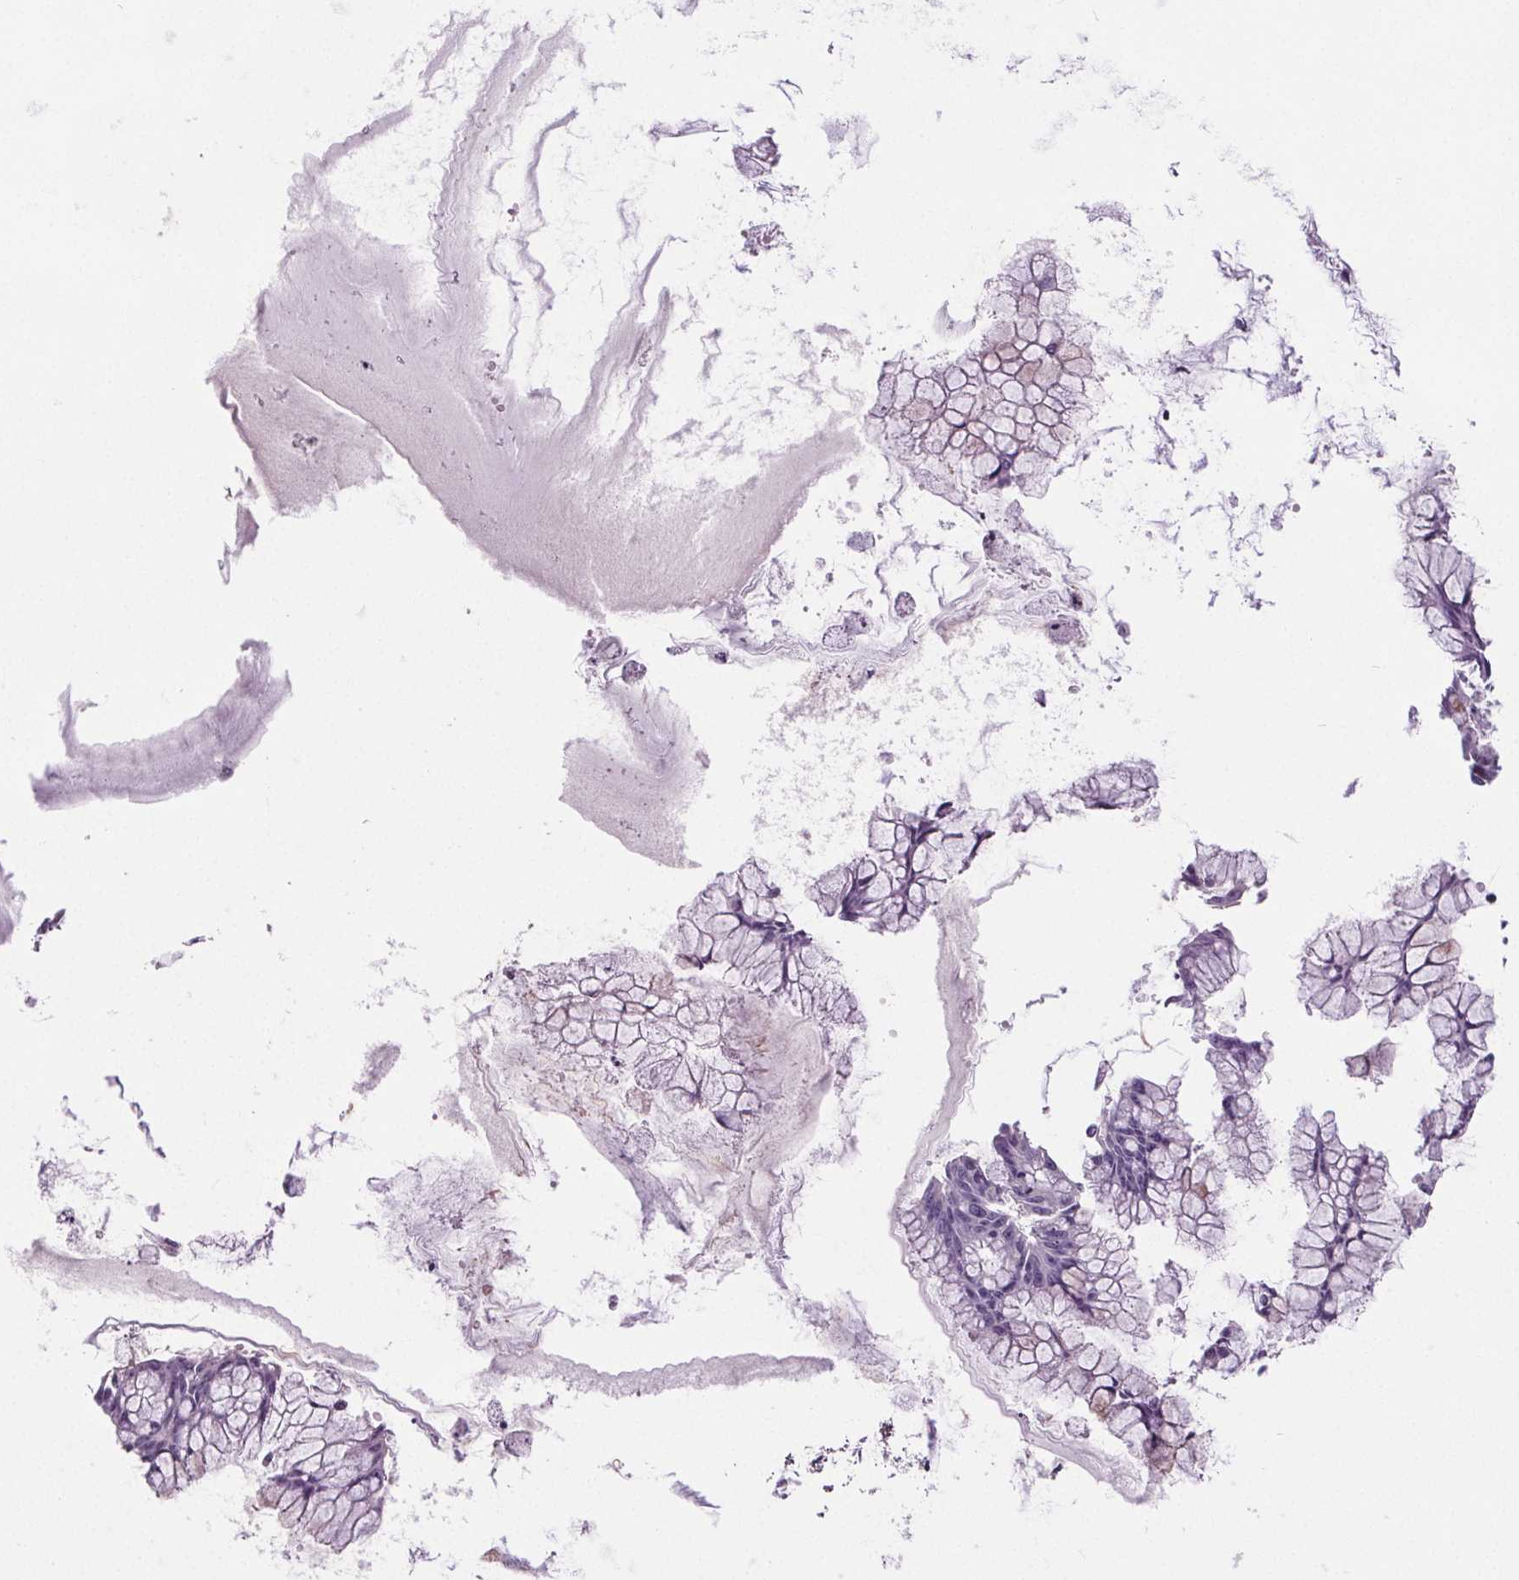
{"staining": {"intensity": "negative", "quantity": "none", "location": "none"}, "tissue": "ovarian cancer", "cell_type": "Tumor cells", "image_type": "cancer", "snomed": [{"axis": "morphology", "description": "Cystadenocarcinoma, mucinous, NOS"}, {"axis": "topography", "description": "Ovary"}], "caption": "High power microscopy micrograph of an IHC histopathology image of ovarian mucinous cystadenocarcinoma, revealing no significant staining in tumor cells. (DAB (3,3'-diaminobenzidine) IHC with hematoxylin counter stain).", "gene": "CD5L", "patient": {"sex": "female", "age": 41}}